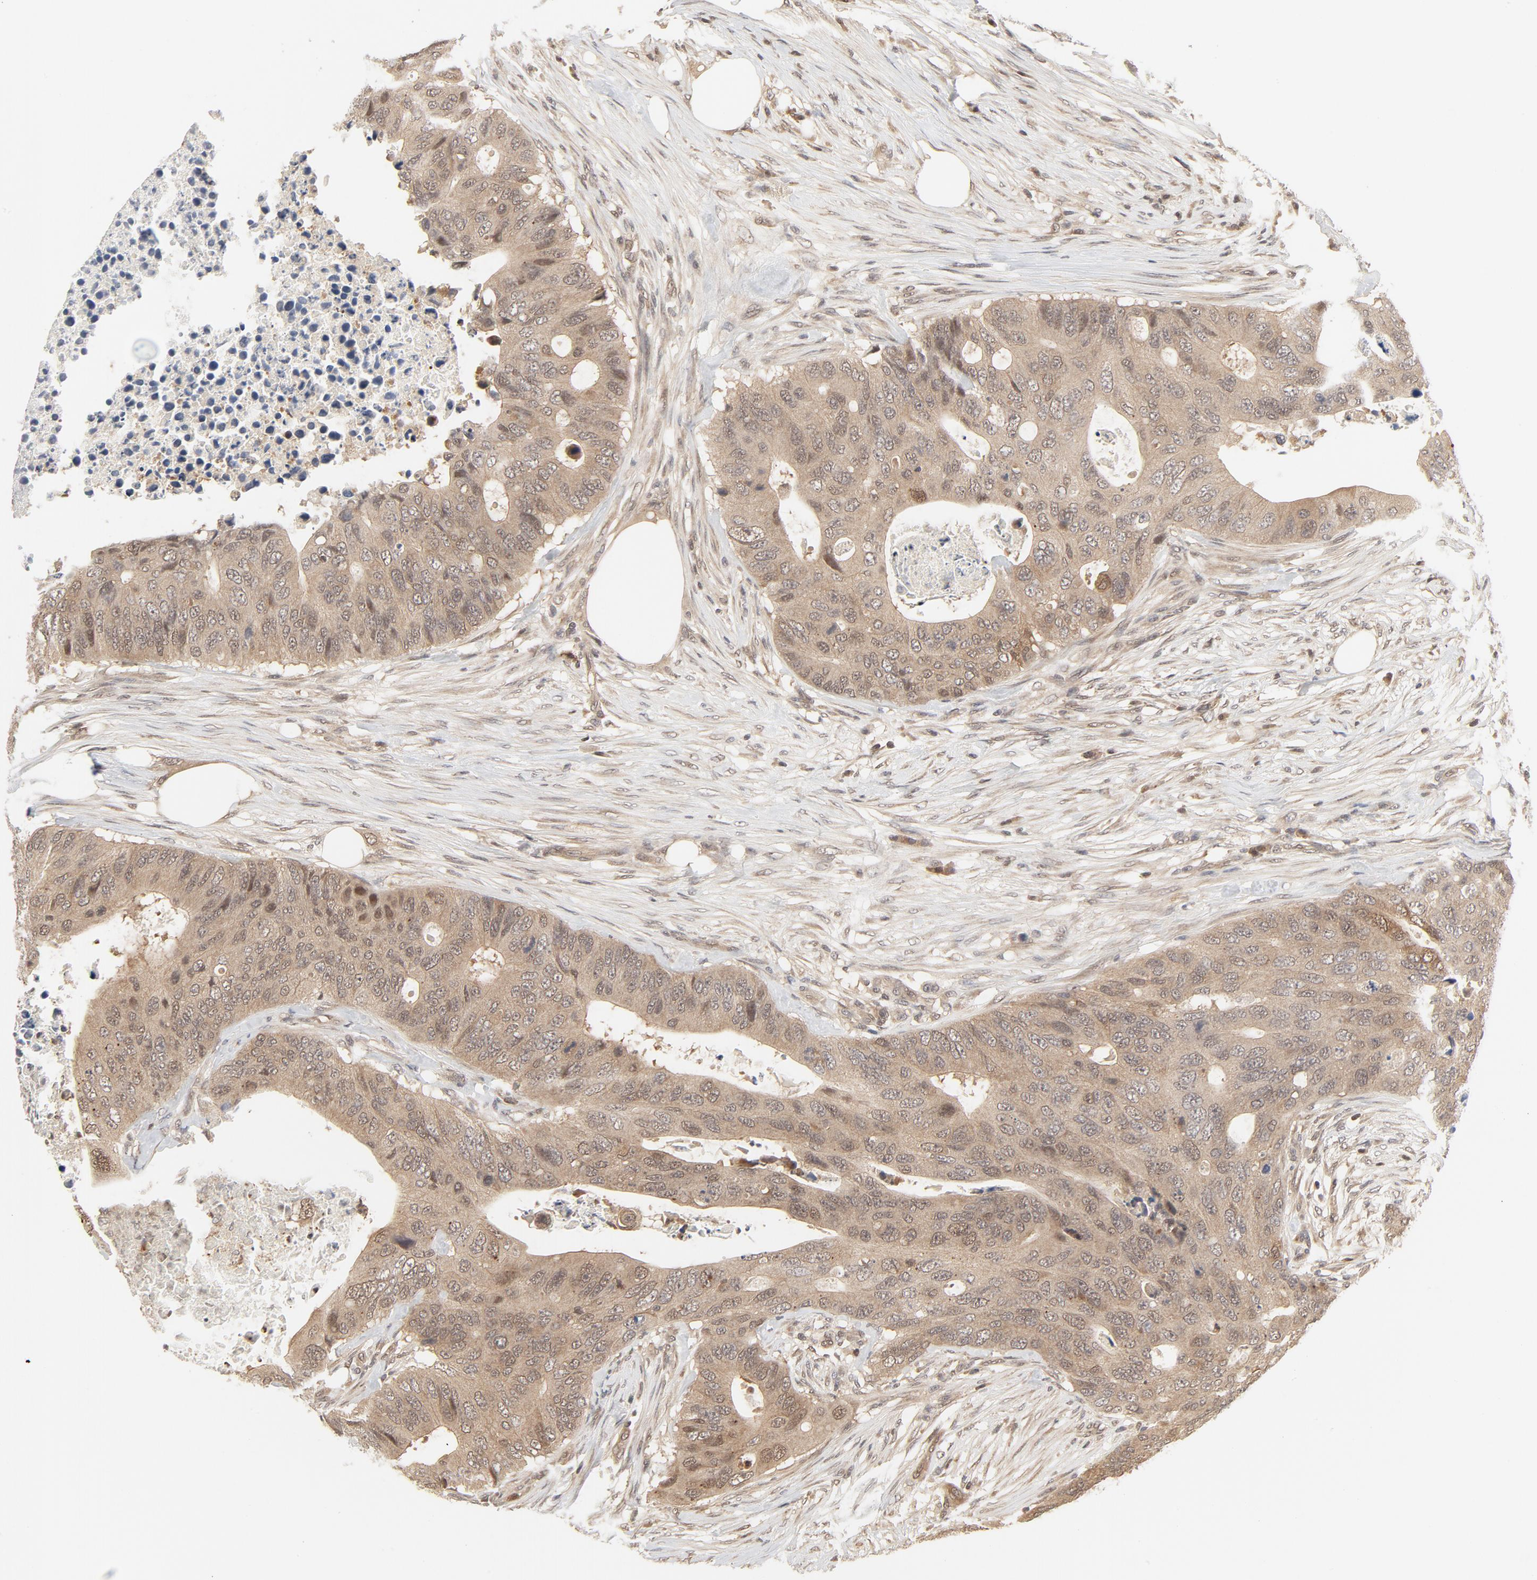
{"staining": {"intensity": "weak", "quantity": ">75%", "location": "cytoplasmic/membranous,nuclear"}, "tissue": "colorectal cancer", "cell_type": "Tumor cells", "image_type": "cancer", "snomed": [{"axis": "morphology", "description": "Adenocarcinoma, NOS"}, {"axis": "topography", "description": "Colon"}], "caption": "Weak cytoplasmic/membranous and nuclear protein staining is identified in approximately >75% of tumor cells in colorectal cancer.", "gene": "NEDD8", "patient": {"sex": "male", "age": 71}}